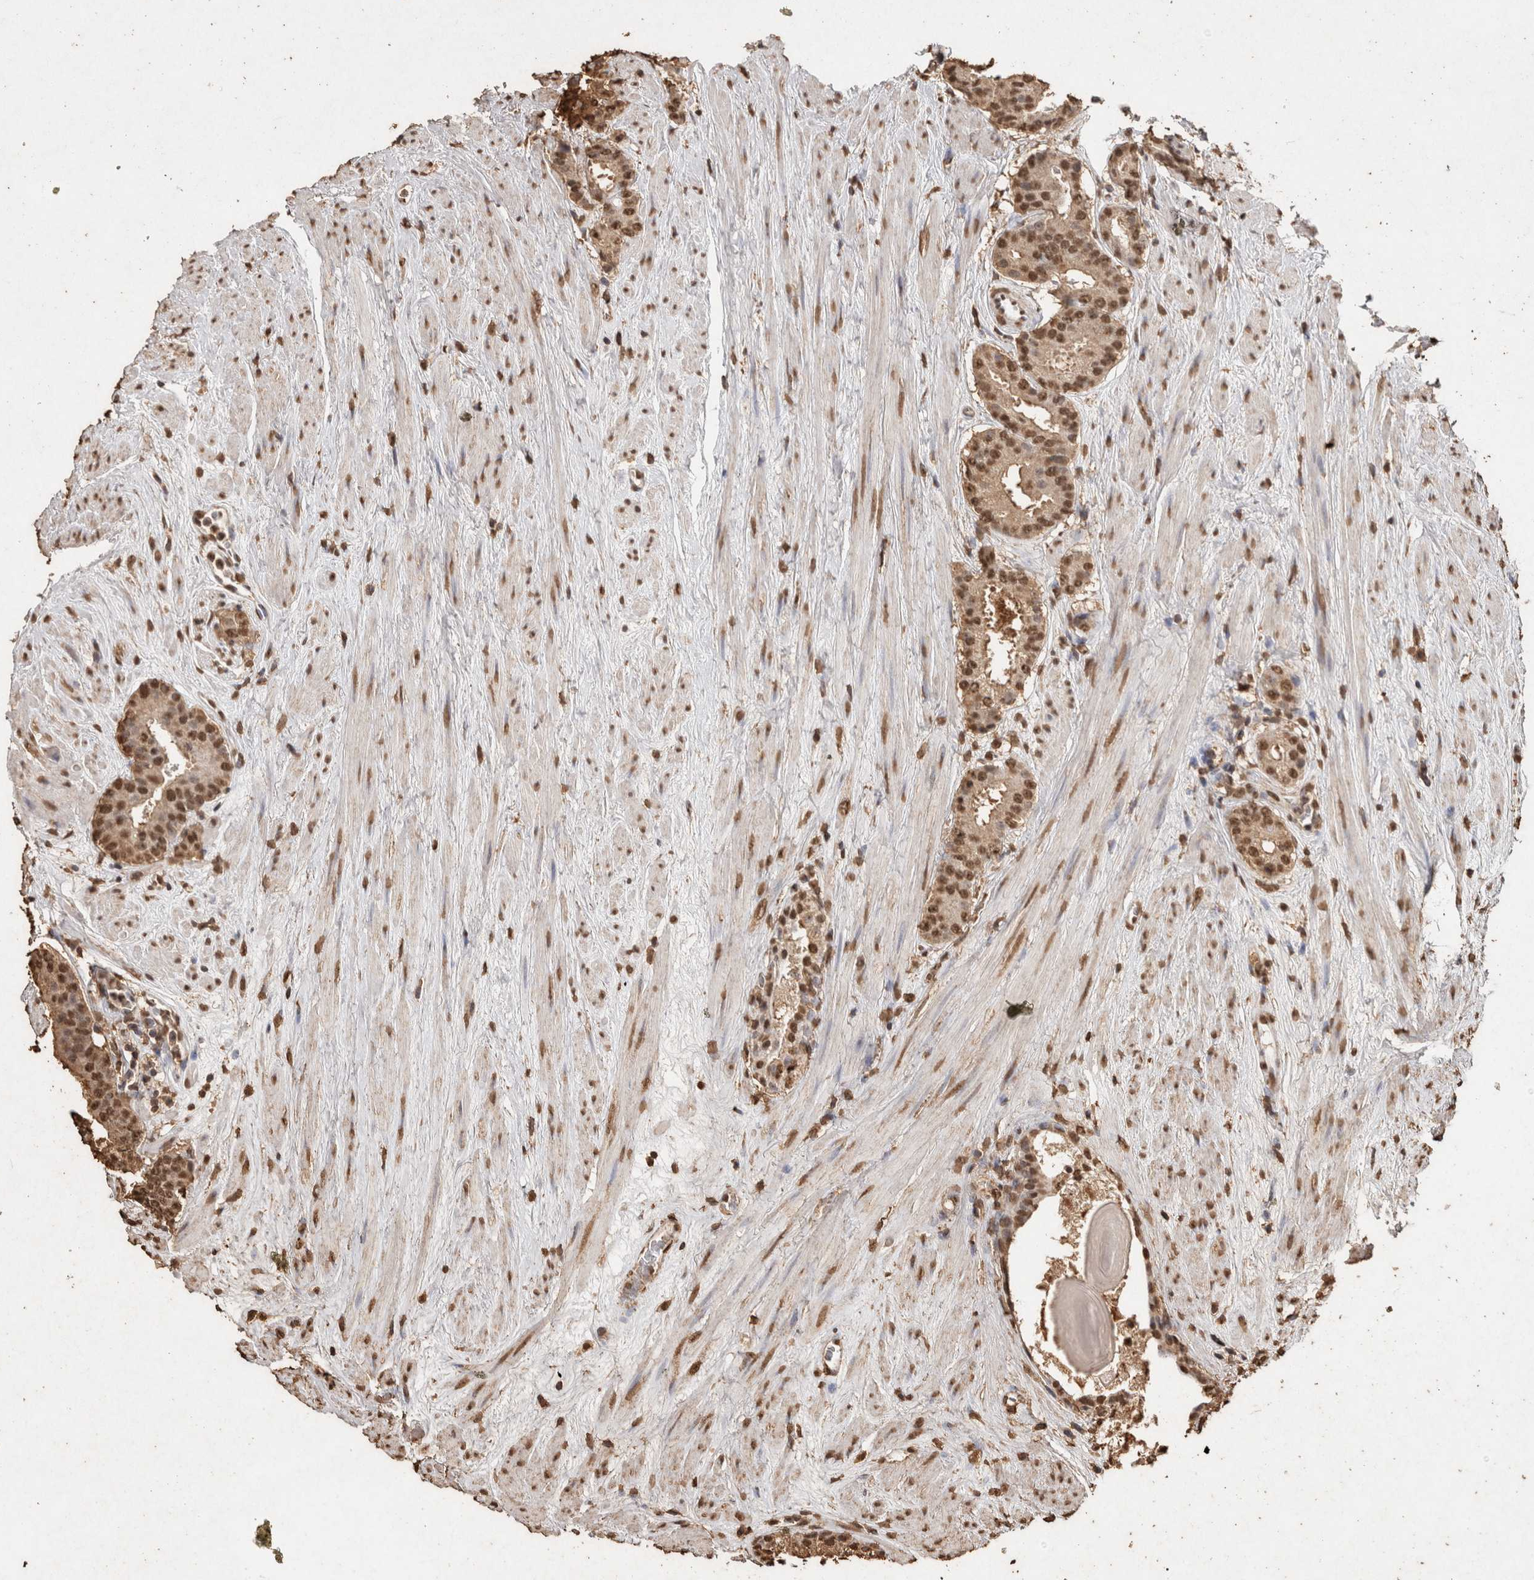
{"staining": {"intensity": "moderate", "quantity": ">75%", "location": "nuclear"}, "tissue": "prostate cancer", "cell_type": "Tumor cells", "image_type": "cancer", "snomed": [{"axis": "morphology", "description": "Adenocarcinoma, Low grade"}, {"axis": "topography", "description": "Prostate"}], "caption": "High-magnification brightfield microscopy of prostate low-grade adenocarcinoma stained with DAB (3,3'-diaminobenzidine) (brown) and counterstained with hematoxylin (blue). tumor cells exhibit moderate nuclear expression is appreciated in about>75% of cells.", "gene": "FSTL3", "patient": {"sex": "male", "age": 69}}